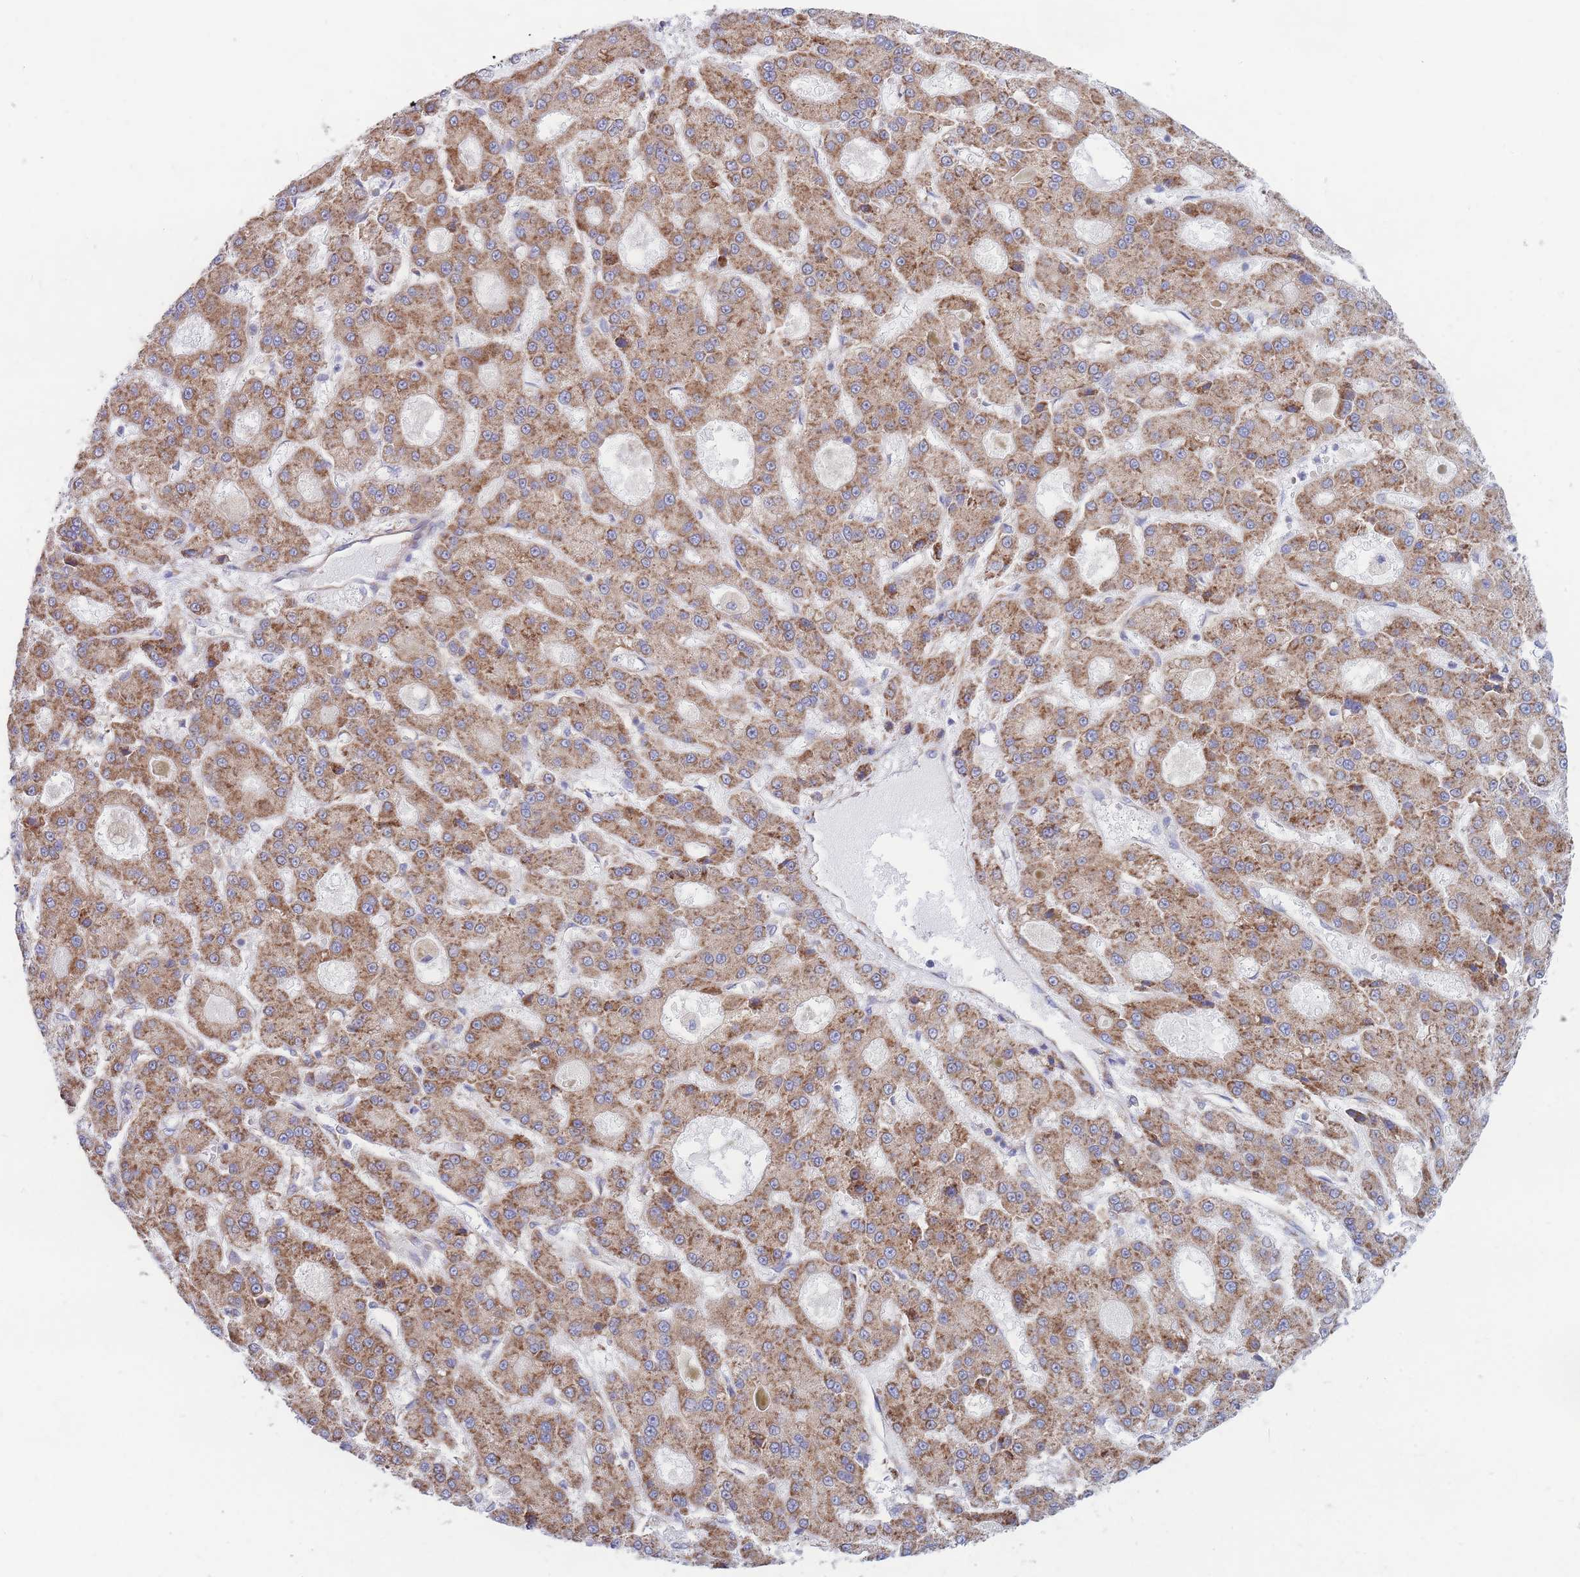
{"staining": {"intensity": "moderate", "quantity": ">75%", "location": "cytoplasmic/membranous"}, "tissue": "liver cancer", "cell_type": "Tumor cells", "image_type": "cancer", "snomed": [{"axis": "morphology", "description": "Carcinoma, Hepatocellular, NOS"}, {"axis": "topography", "description": "Liver"}], "caption": "IHC (DAB) staining of human liver hepatocellular carcinoma reveals moderate cytoplasmic/membranous protein positivity in about >75% of tumor cells.", "gene": "RPL8", "patient": {"sex": "male", "age": 70}}